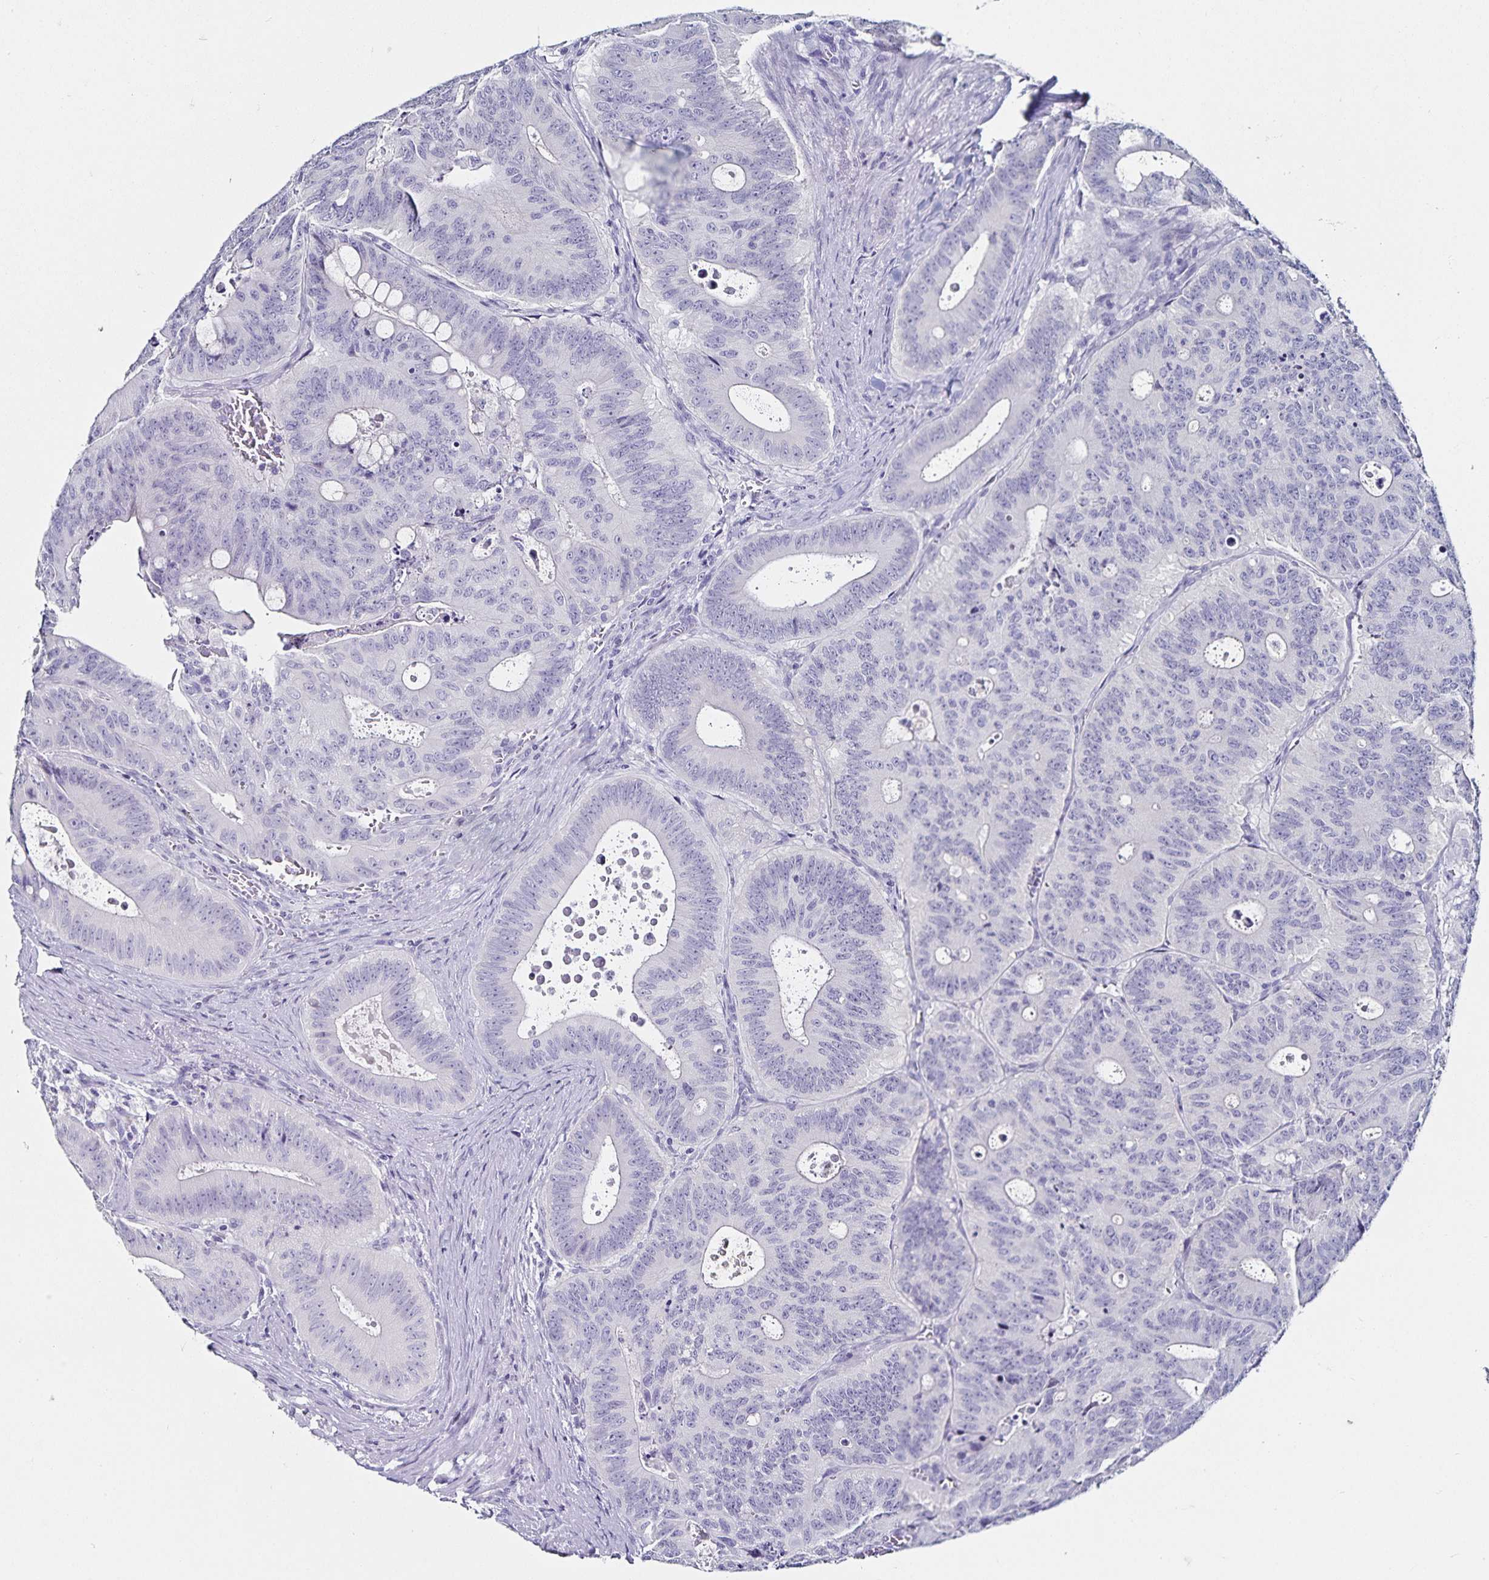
{"staining": {"intensity": "negative", "quantity": "none", "location": "none"}, "tissue": "colorectal cancer", "cell_type": "Tumor cells", "image_type": "cancer", "snomed": [{"axis": "morphology", "description": "Adenocarcinoma, NOS"}, {"axis": "topography", "description": "Colon"}], "caption": "IHC photomicrograph of human colorectal cancer stained for a protein (brown), which shows no staining in tumor cells.", "gene": "TSPAN7", "patient": {"sex": "male", "age": 62}}